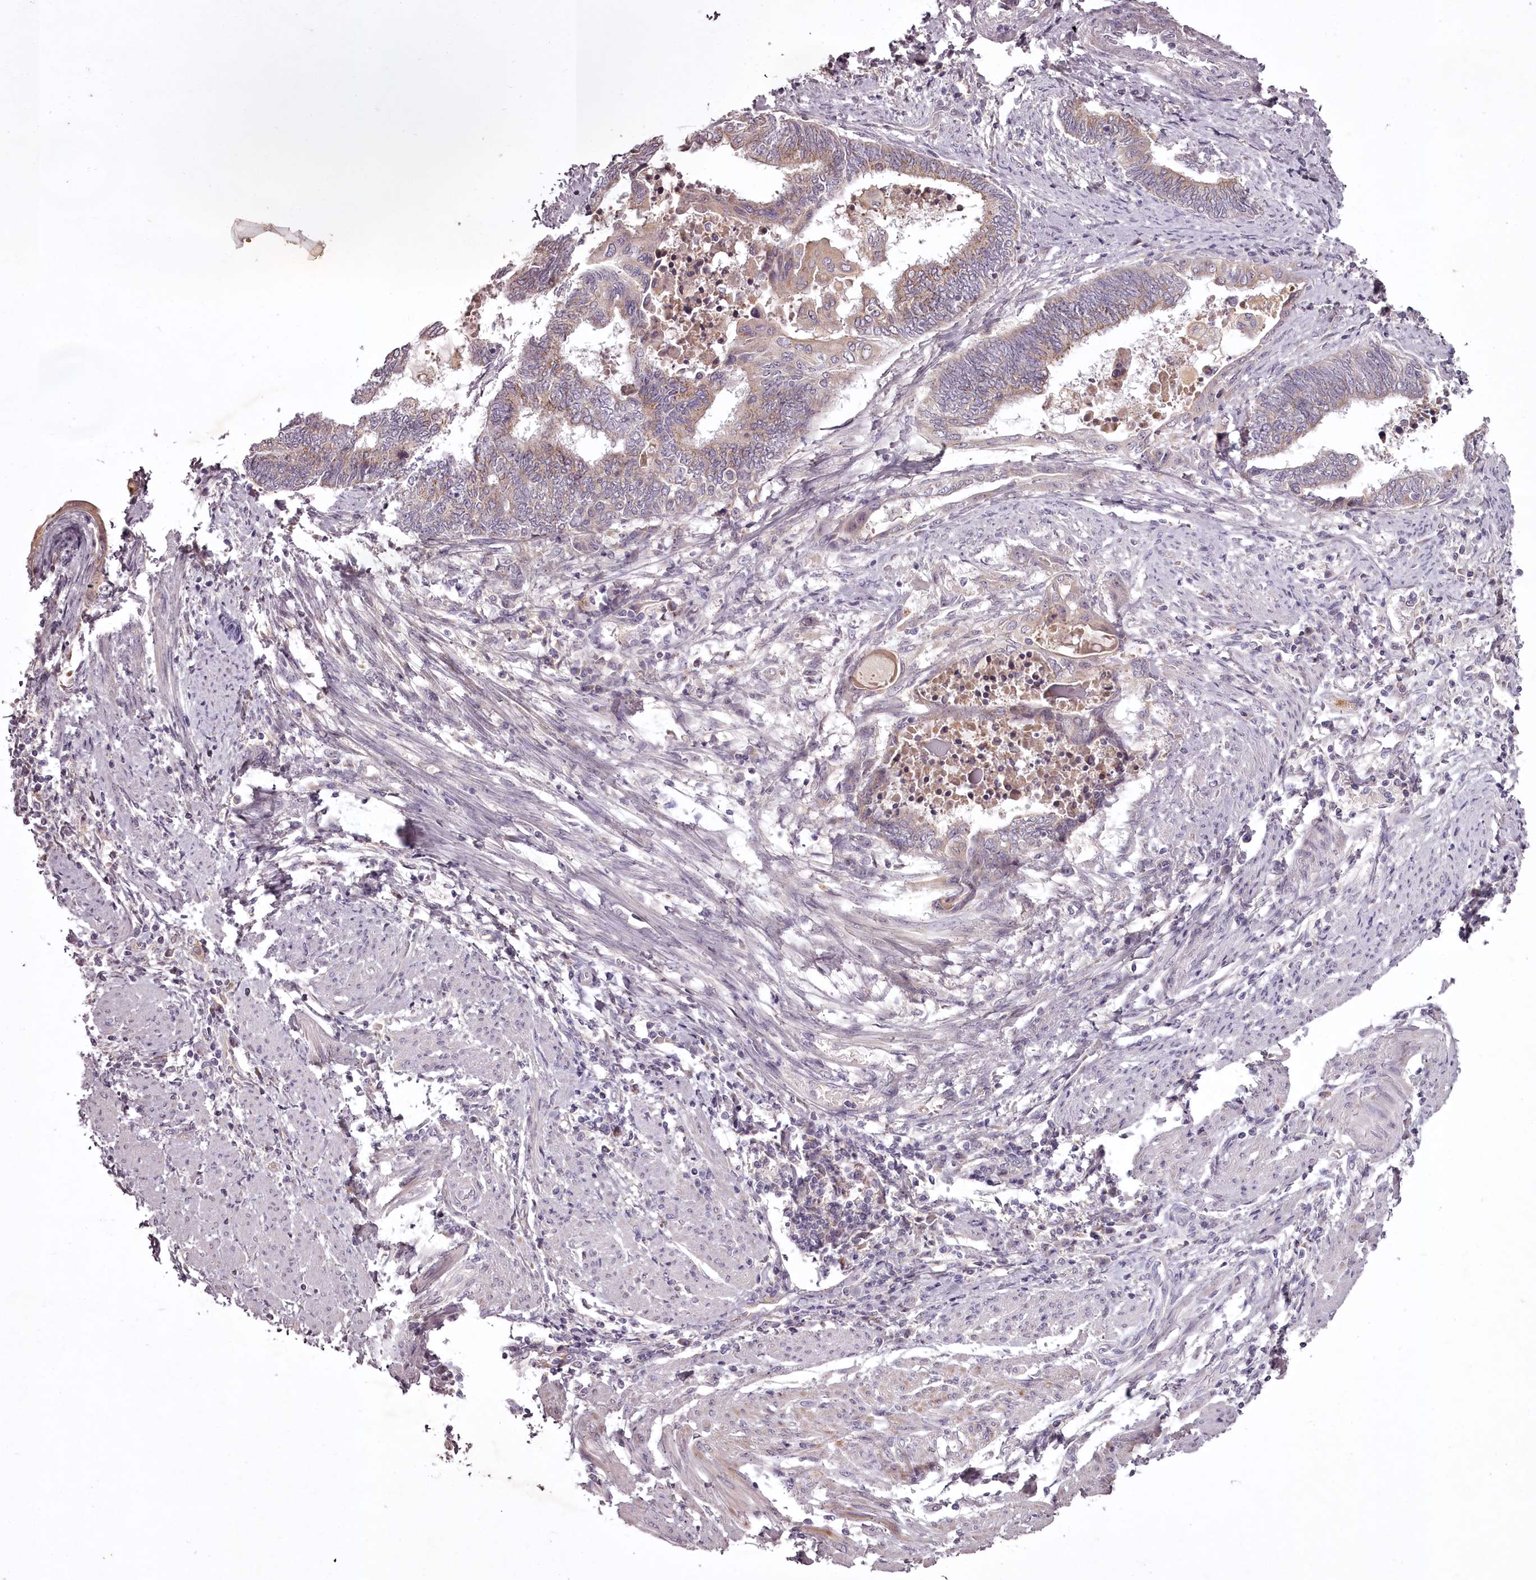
{"staining": {"intensity": "moderate", "quantity": "<25%", "location": "cytoplasmic/membranous"}, "tissue": "endometrial cancer", "cell_type": "Tumor cells", "image_type": "cancer", "snomed": [{"axis": "morphology", "description": "Adenocarcinoma, NOS"}, {"axis": "topography", "description": "Uterus"}, {"axis": "topography", "description": "Endometrium"}], "caption": "Adenocarcinoma (endometrial) stained with a protein marker demonstrates moderate staining in tumor cells.", "gene": "RBMXL2", "patient": {"sex": "female", "age": 70}}